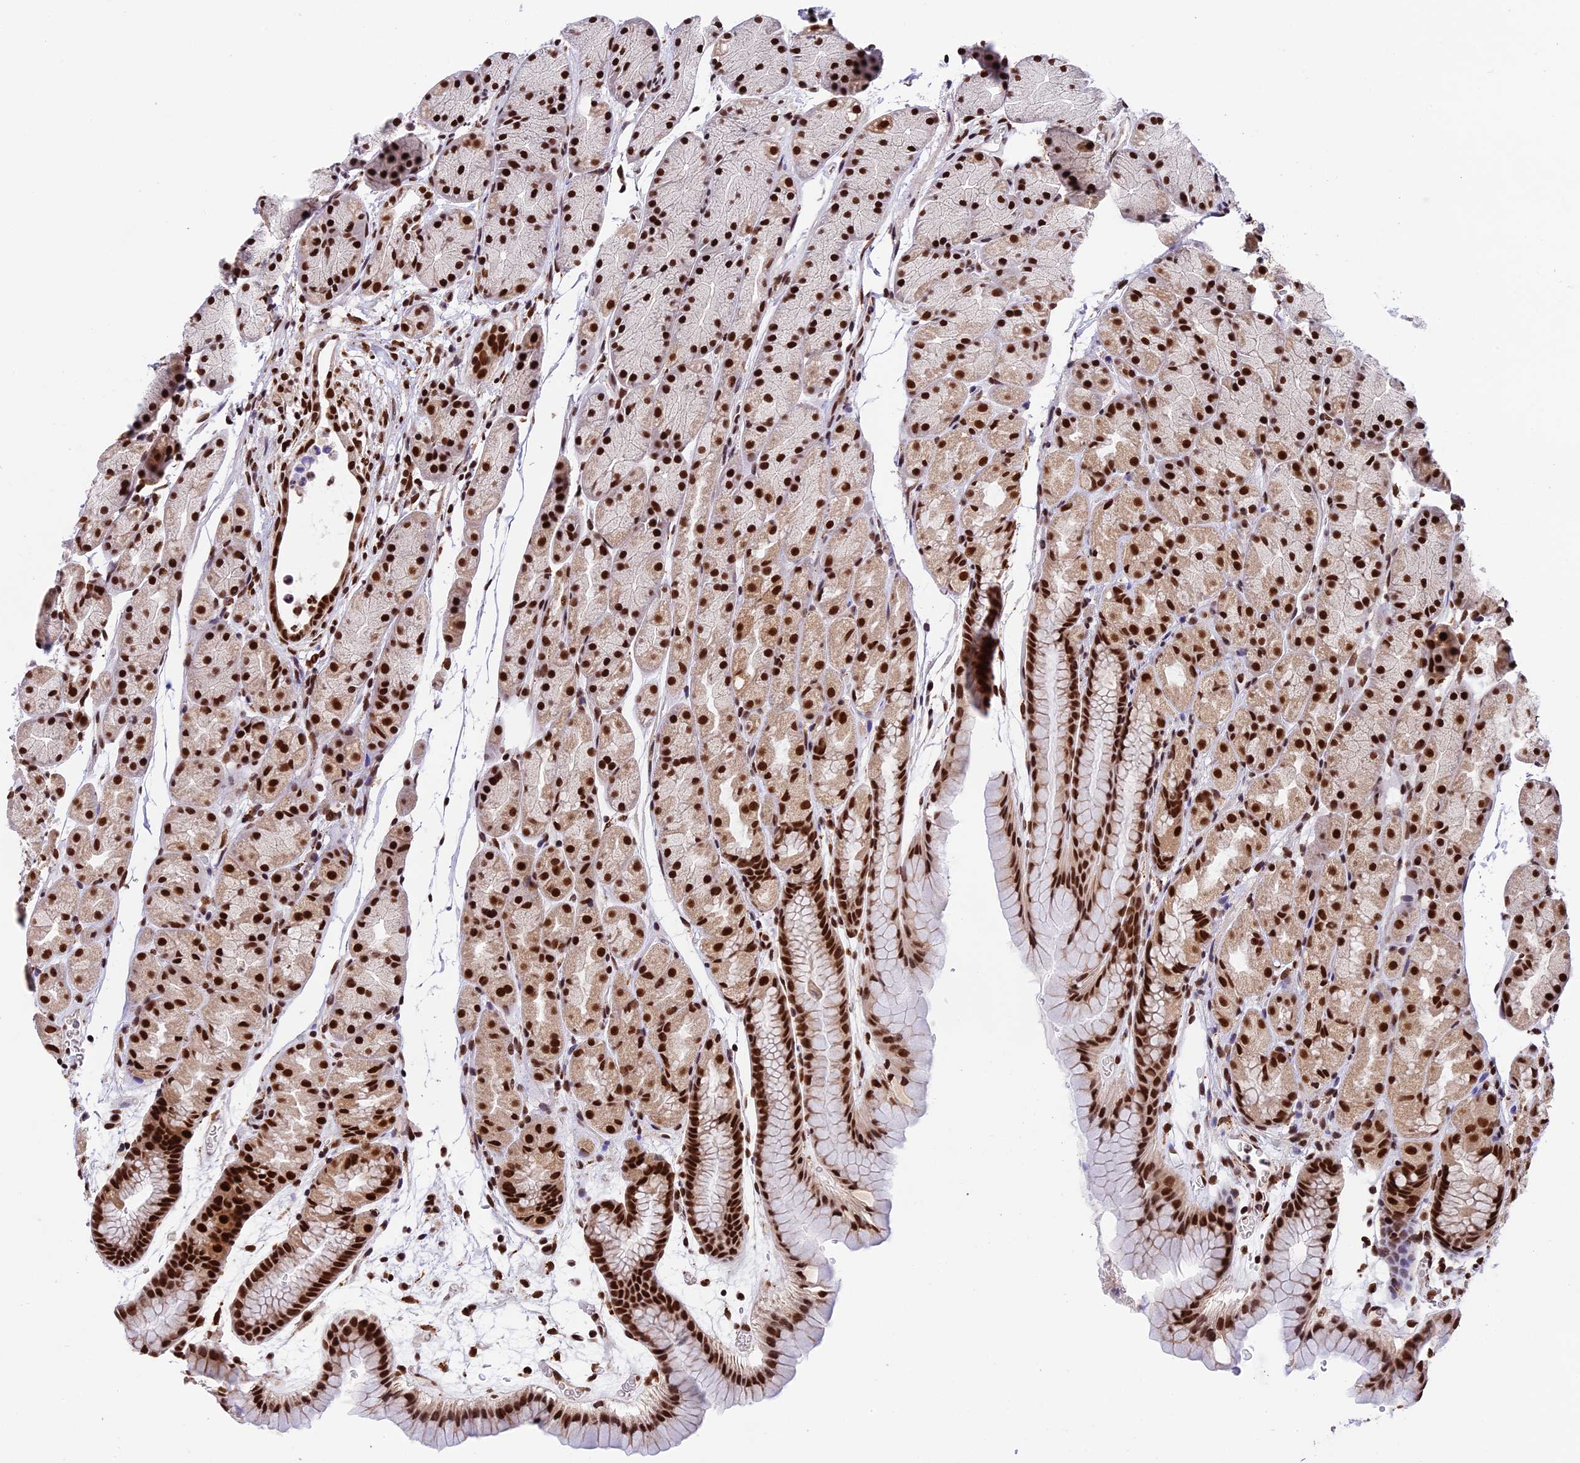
{"staining": {"intensity": "strong", "quantity": ">75%", "location": "nuclear"}, "tissue": "stomach", "cell_type": "Glandular cells", "image_type": "normal", "snomed": [{"axis": "morphology", "description": "Normal tissue, NOS"}, {"axis": "topography", "description": "Stomach, upper"}, {"axis": "topography", "description": "Stomach"}], "caption": "This micrograph reveals immunohistochemistry staining of unremarkable stomach, with high strong nuclear staining in about >75% of glandular cells.", "gene": "RAMACL", "patient": {"sex": "male", "age": 47}}